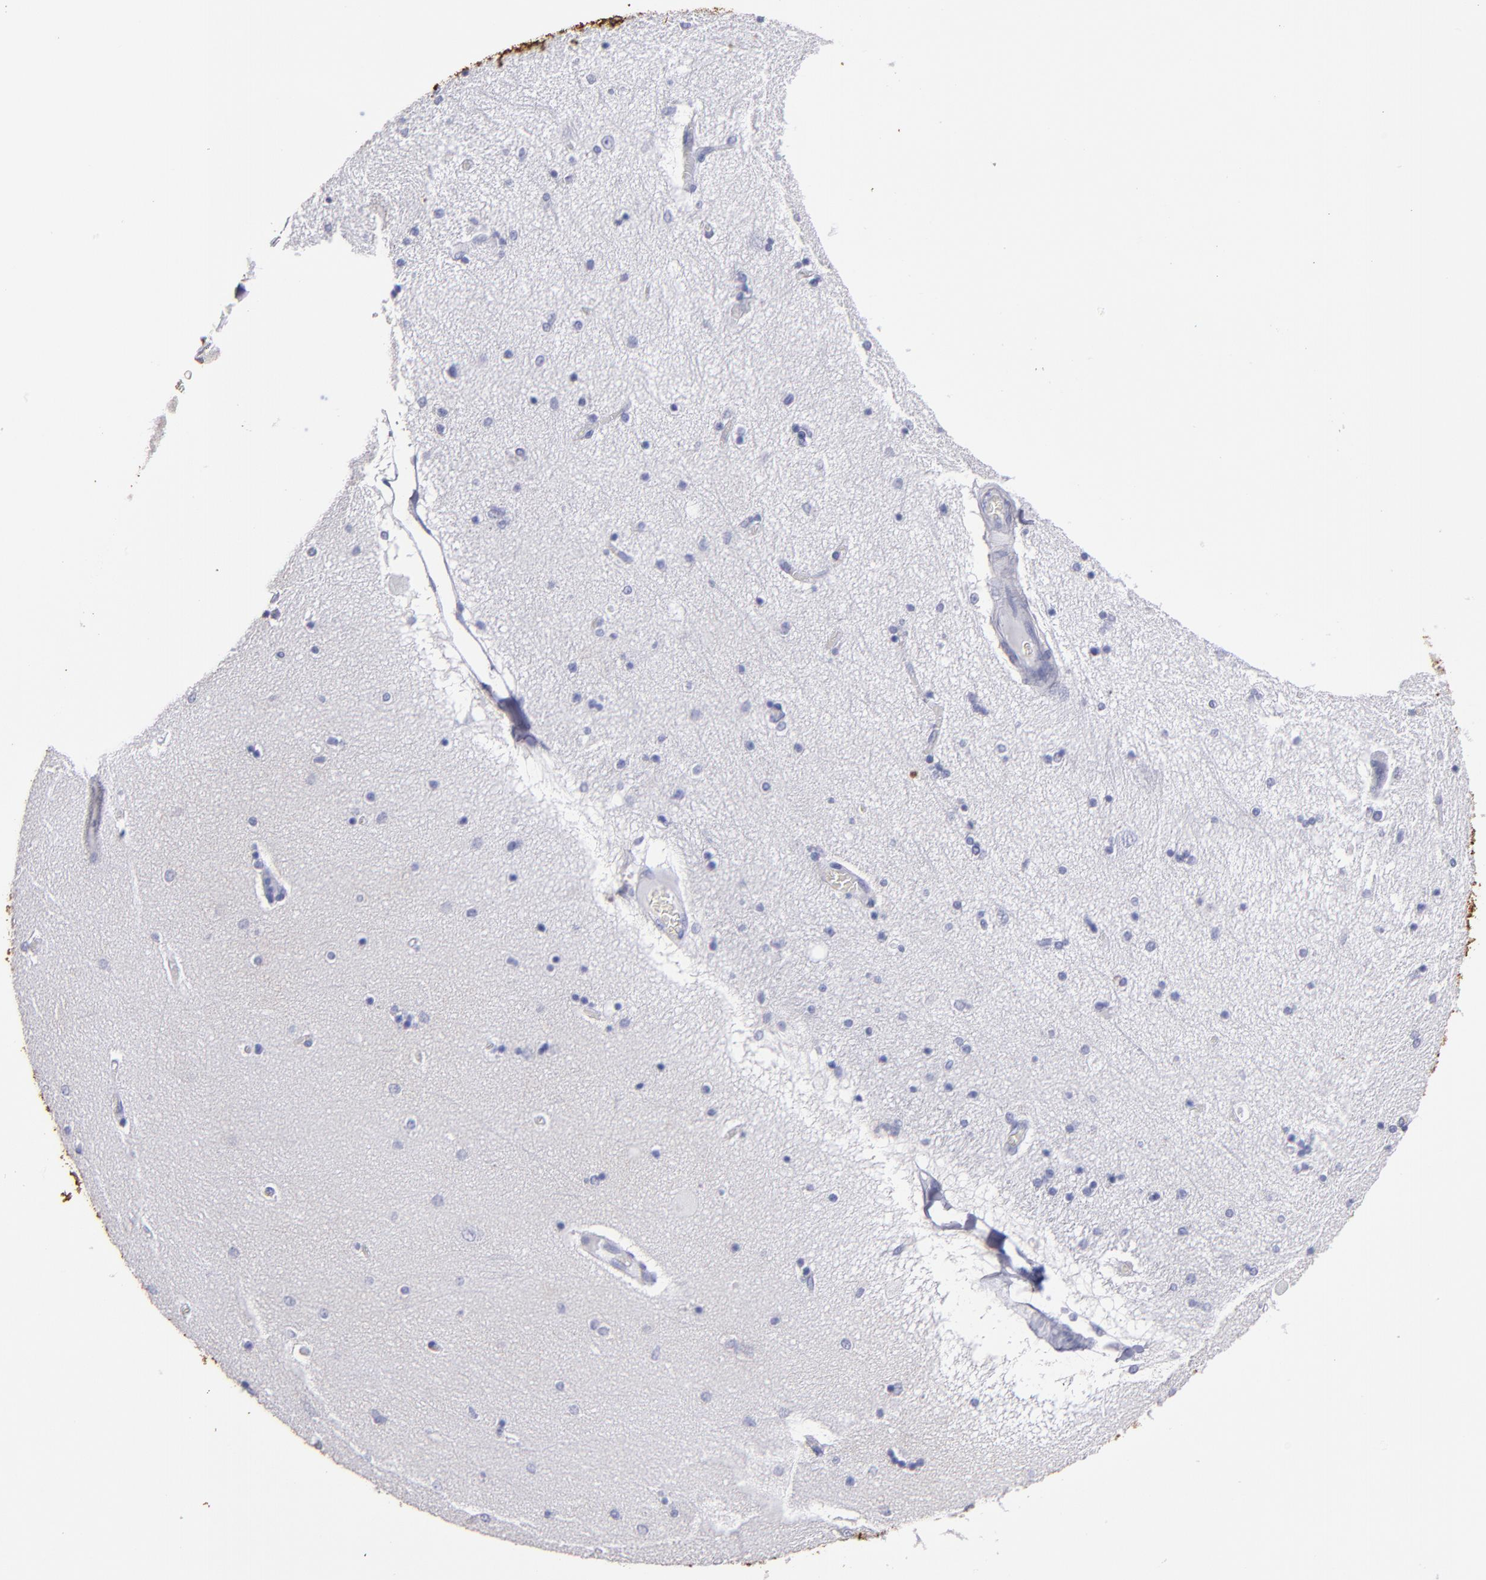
{"staining": {"intensity": "negative", "quantity": "none", "location": "none"}, "tissue": "hippocampus", "cell_type": "Glial cells", "image_type": "normal", "snomed": [{"axis": "morphology", "description": "Normal tissue, NOS"}, {"axis": "topography", "description": "Hippocampus"}], "caption": "IHC photomicrograph of normal hippocampus: hippocampus stained with DAB demonstrates no significant protein expression in glial cells. The staining is performed using DAB brown chromogen with nuclei counter-stained in using hematoxylin.", "gene": "MB", "patient": {"sex": "female", "age": 54}}